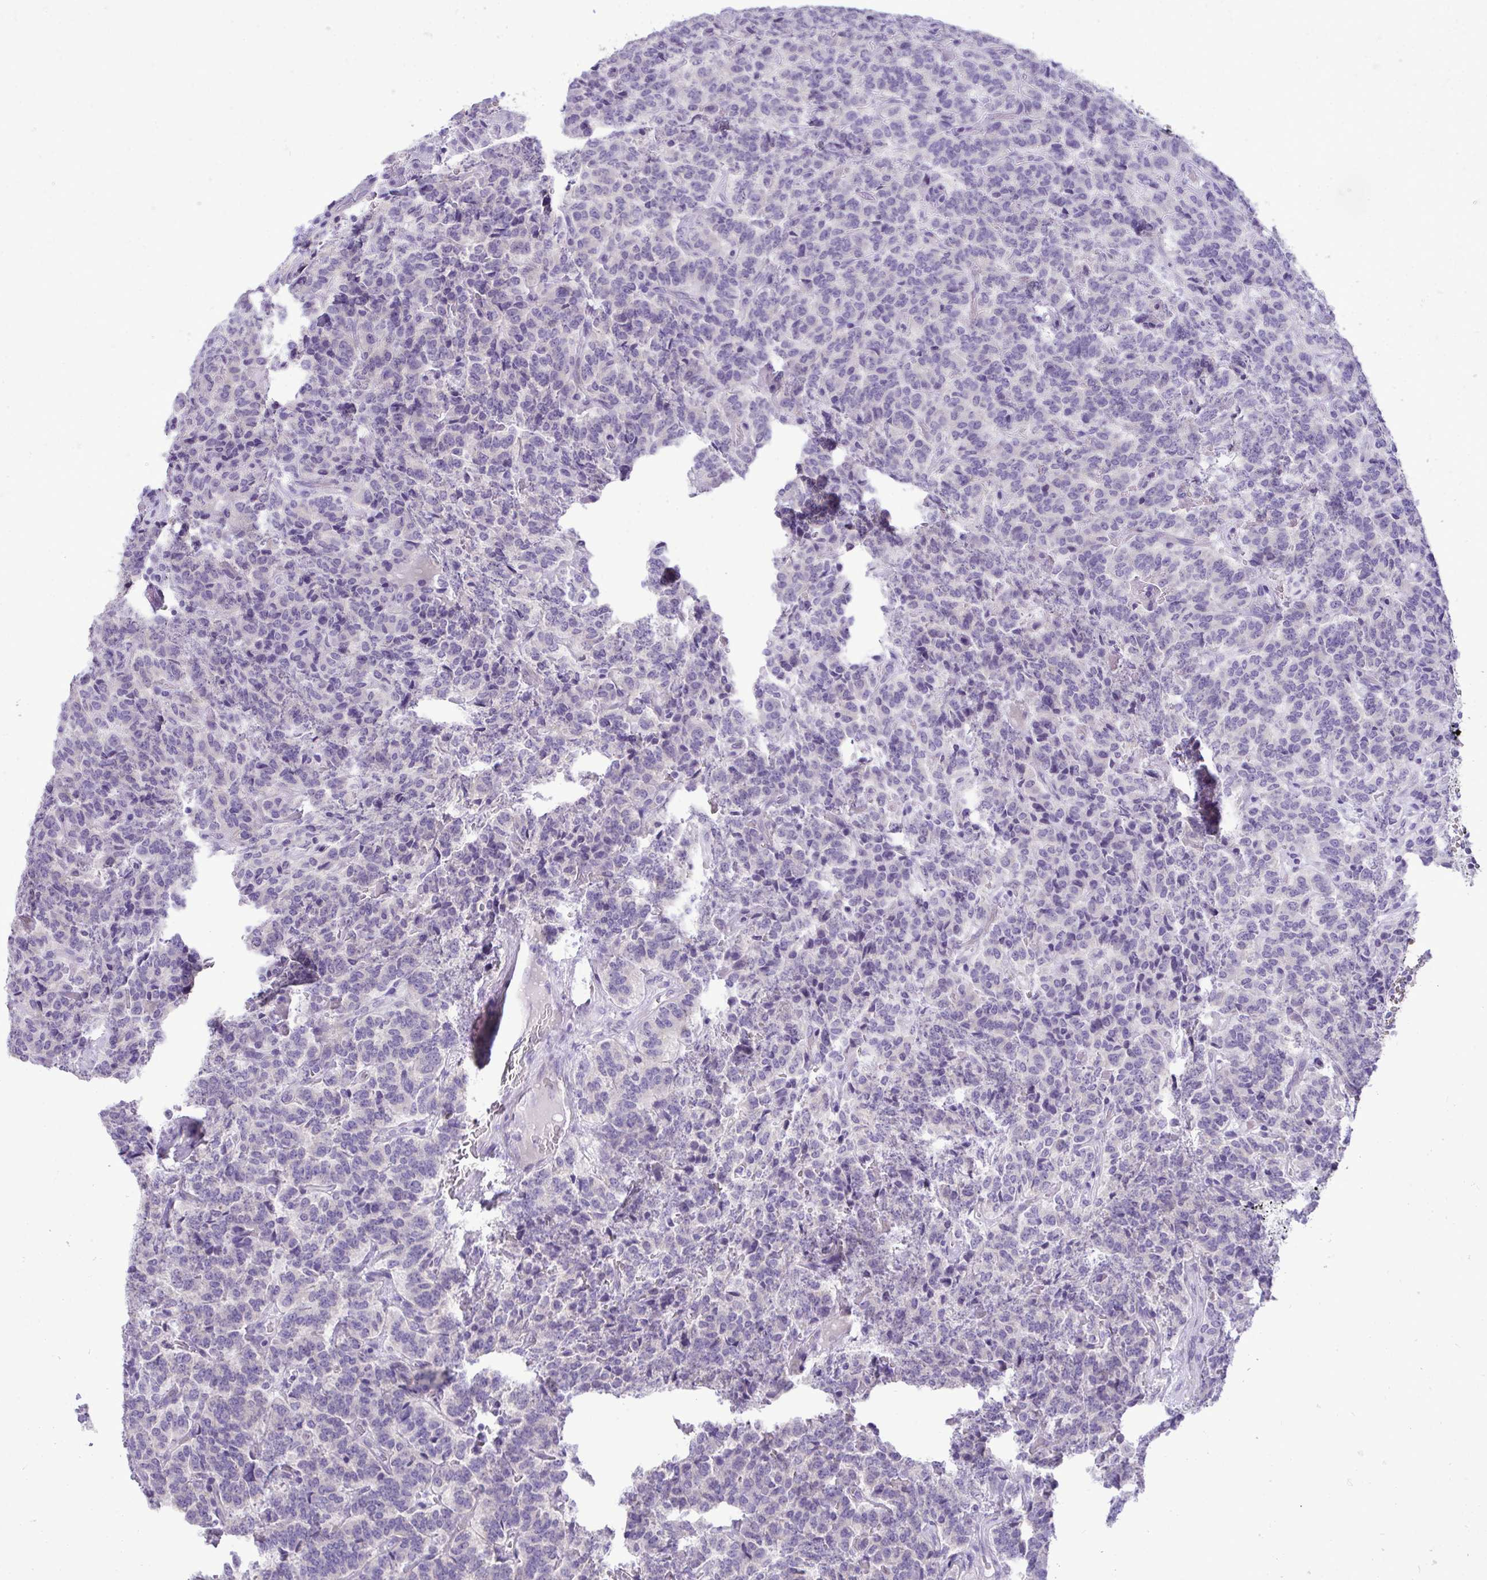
{"staining": {"intensity": "negative", "quantity": "none", "location": "none"}, "tissue": "carcinoid", "cell_type": "Tumor cells", "image_type": "cancer", "snomed": [{"axis": "morphology", "description": "Carcinoid, malignant, NOS"}, {"axis": "topography", "description": "Pancreas"}], "caption": "There is no significant positivity in tumor cells of carcinoid. Nuclei are stained in blue.", "gene": "PRM2", "patient": {"sex": "male", "age": 36}}